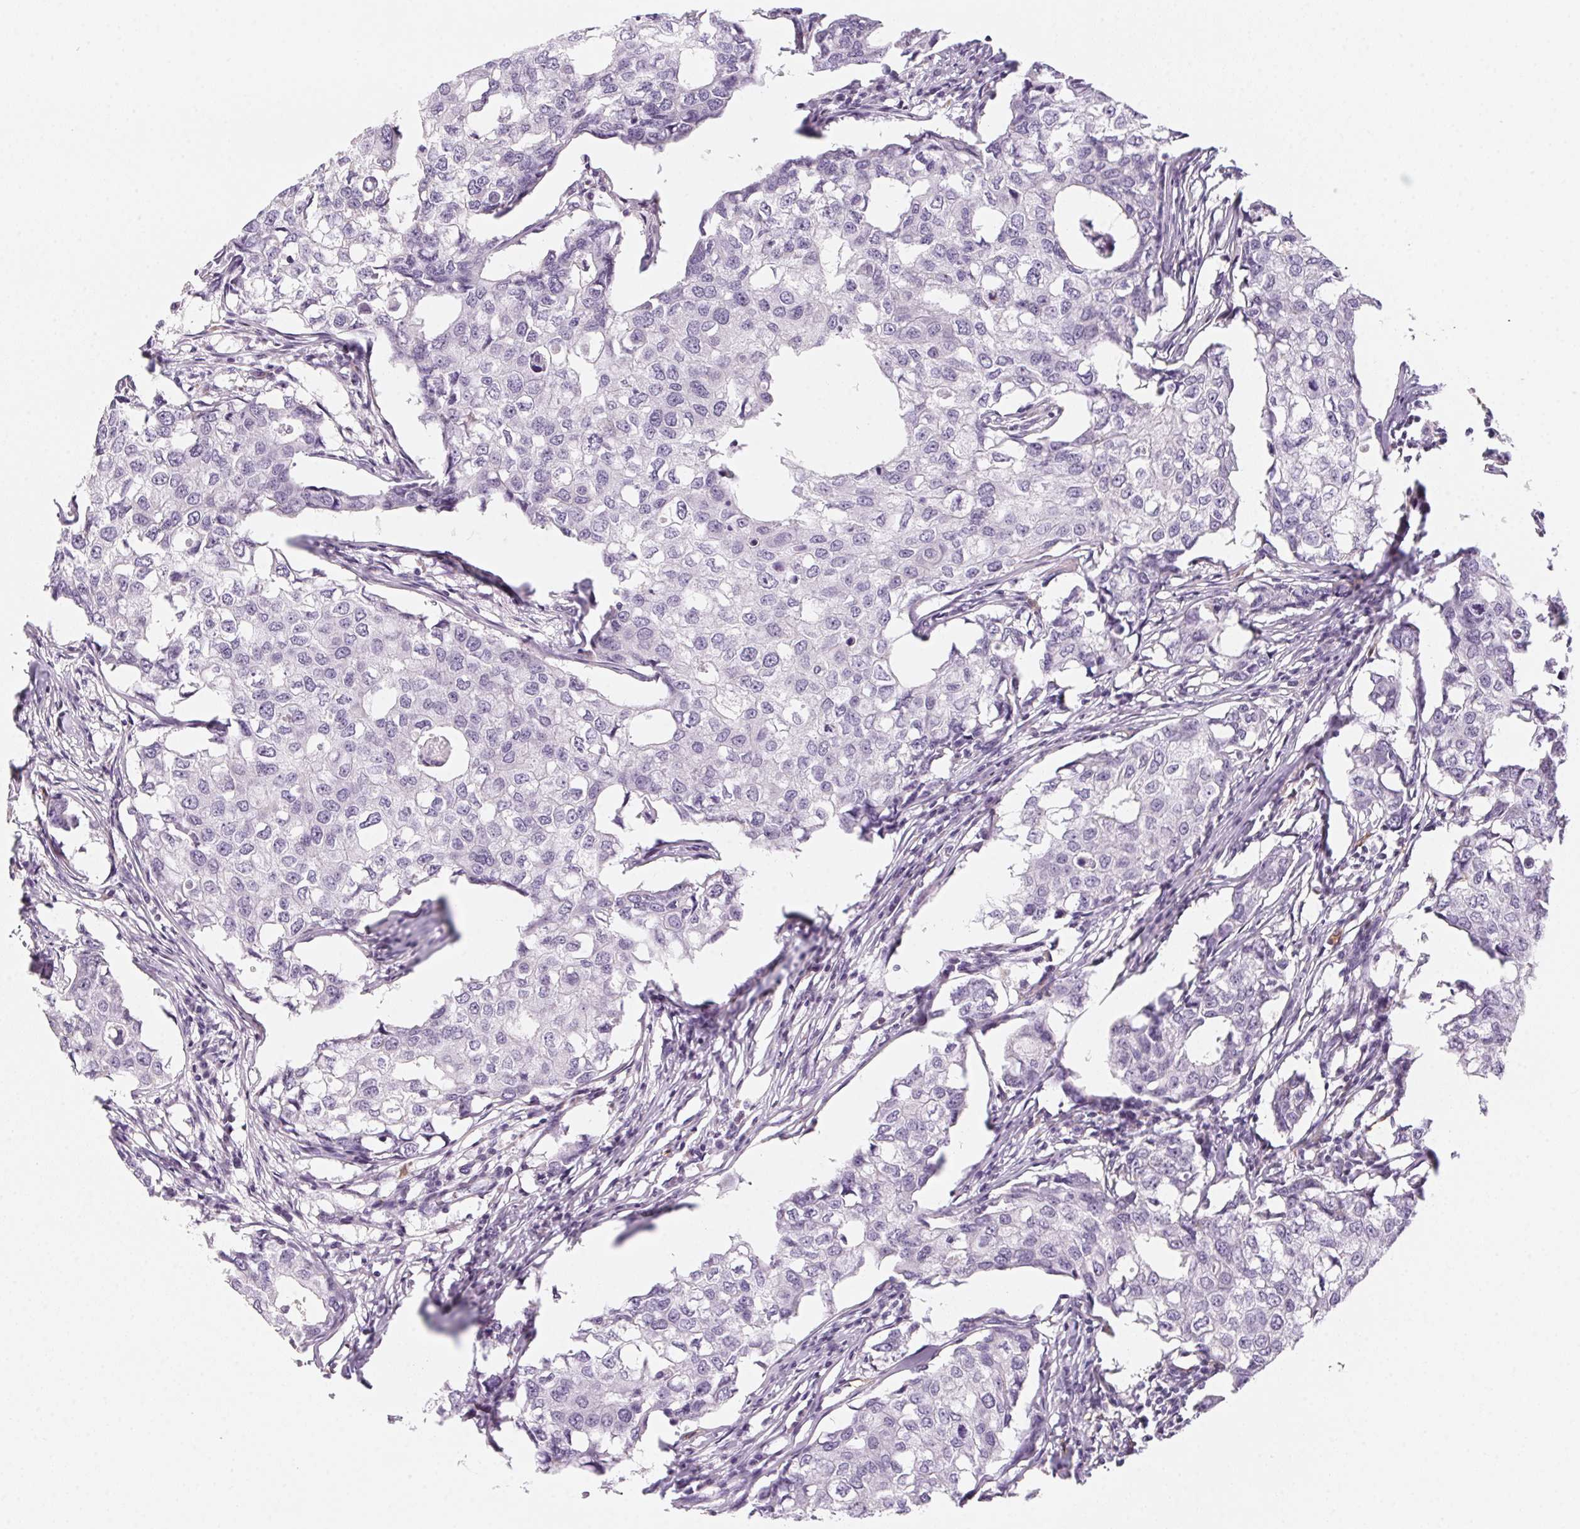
{"staining": {"intensity": "negative", "quantity": "none", "location": "none"}, "tissue": "breast cancer", "cell_type": "Tumor cells", "image_type": "cancer", "snomed": [{"axis": "morphology", "description": "Duct carcinoma"}, {"axis": "topography", "description": "Breast"}], "caption": "High magnification brightfield microscopy of breast cancer (intraductal carcinoma) stained with DAB (brown) and counterstained with hematoxylin (blue): tumor cells show no significant expression.", "gene": "PRPH", "patient": {"sex": "female", "age": 27}}